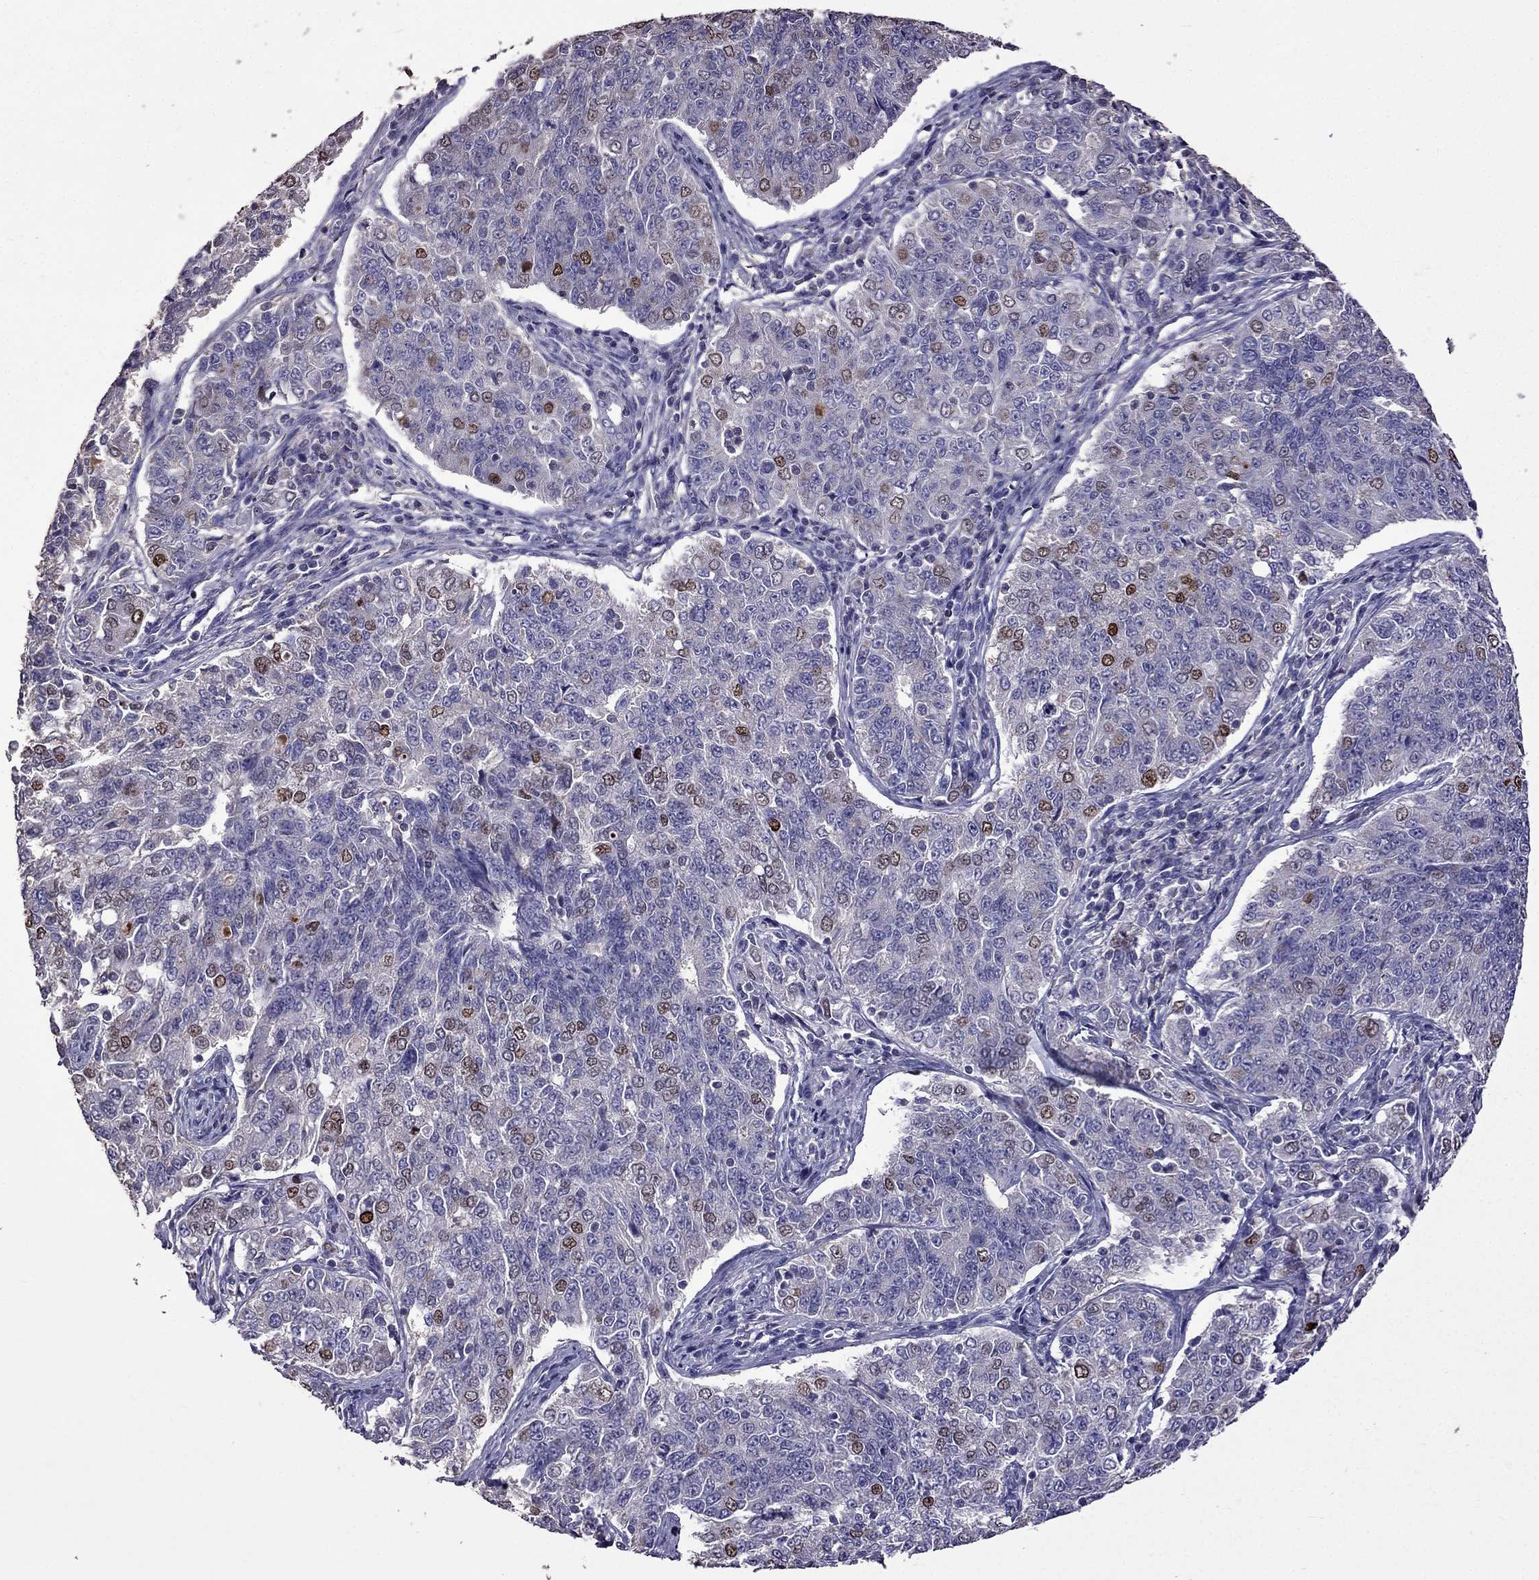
{"staining": {"intensity": "strong", "quantity": "<25%", "location": "nuclear"}, "tissue": "endometrial cancer", "cell_type": "Tumor cells", "image_type": "cancer", "snomed": [{"axis": "morphology", "description": "Adenocarcinoma, NOS"}, {"axis": "topography", "description": "Endometrium"}], "caption": "Protein analysis of endometrial adenocarcinoma tissue demonstrates strong nuclear positivity in approximately <25% of tumor cells.", "gene": "NKX3-1", "patient": {"sex": "female", "age": 43}}